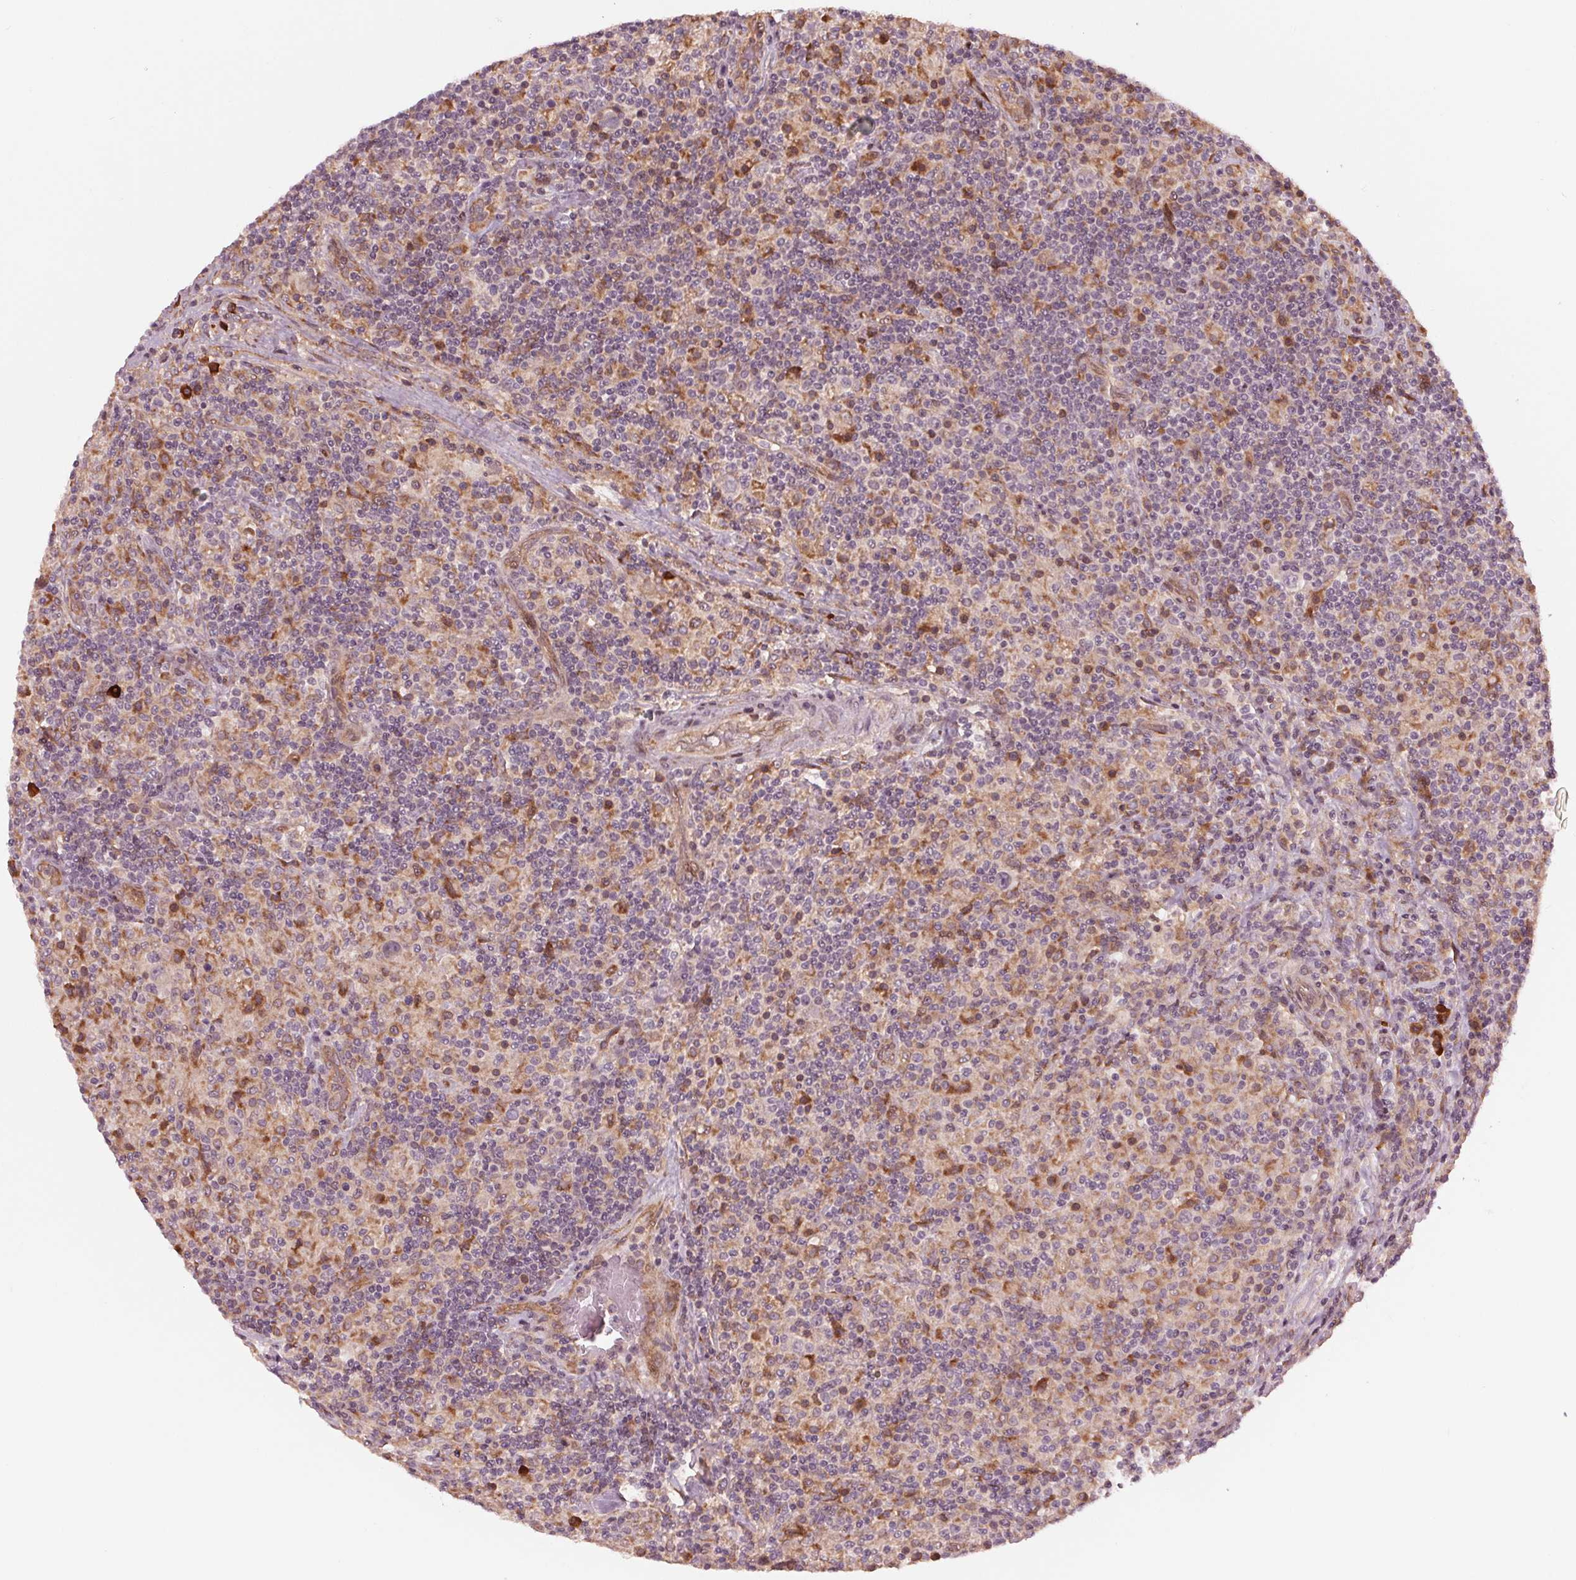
{"staining": {"intensity": "moderate", "quantity": "25%-75%", "location": "cytoplasmic/membranous"}, "tissue": "lymphoma", "cell_type": "Tumor cells", "image_type": "cancer", "snomed": [{"axis": "morphology", "description": "Hodgkin's disease, NOS"}, {"axis": "topography", "description": "Lymph node"}], "caption": "The image exhibits a brown stain indicating the presence of a protein in the cytoplasmic/membranous of tumor cells in Hodgkin's disease. The staining is performed using DAB (3,3'-diaminobenzidine) brown chromogen to label protein expression. The nuclei are counter-stained blue using hematoxylin.", "gene": "CMIP", "patient": {"sex": "male", "age": 70}}